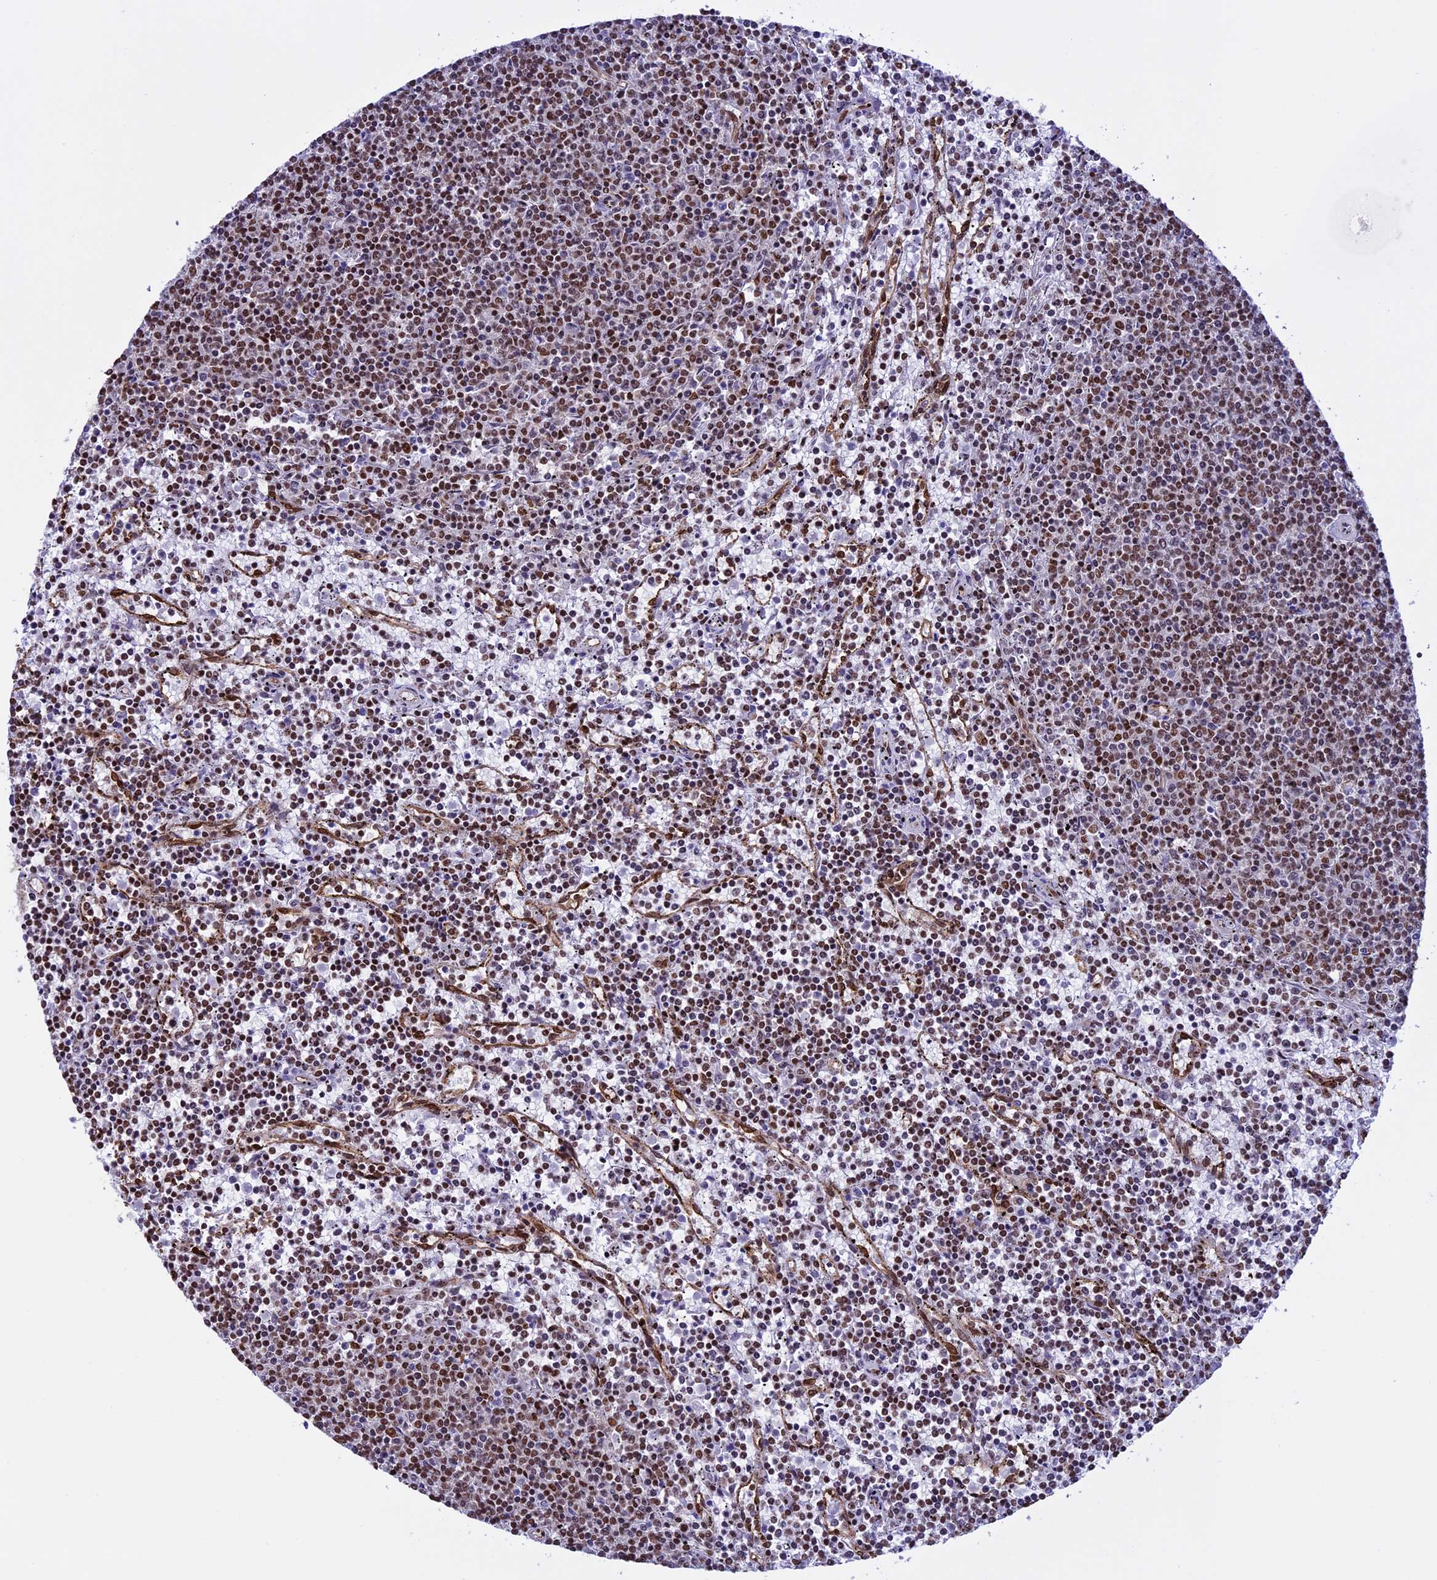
{"staining": {"intensity": "moderate", "quantity": ">75%", "location": "nuclear"}, "tissue": "lymphoma", "cell_type": "Tumor cells", "image_type": "cancer", "snomed": [{"axis": "morphology", "description": "Malignant lymphoma, non-Hodgkin's type, Low grade"}, {"axis": "topography", "description": "Spleen"}], "caption": "High-magnification brightfield microscopy of low-grade malignant lymphoma, non-Hodgkin's type stained with DAB (brown) and counterstained with hematoxylin (blue). tumor cells exhibit moderate nuclear positivity is present in approximately>75% of cells. (DAB (3,3'-diaminobenzidine) IHC, brown staining for protein, blue staining for nuclei).", "gene": "MPHOSPH8", "patient": {"sex": "female", "age": 50}}